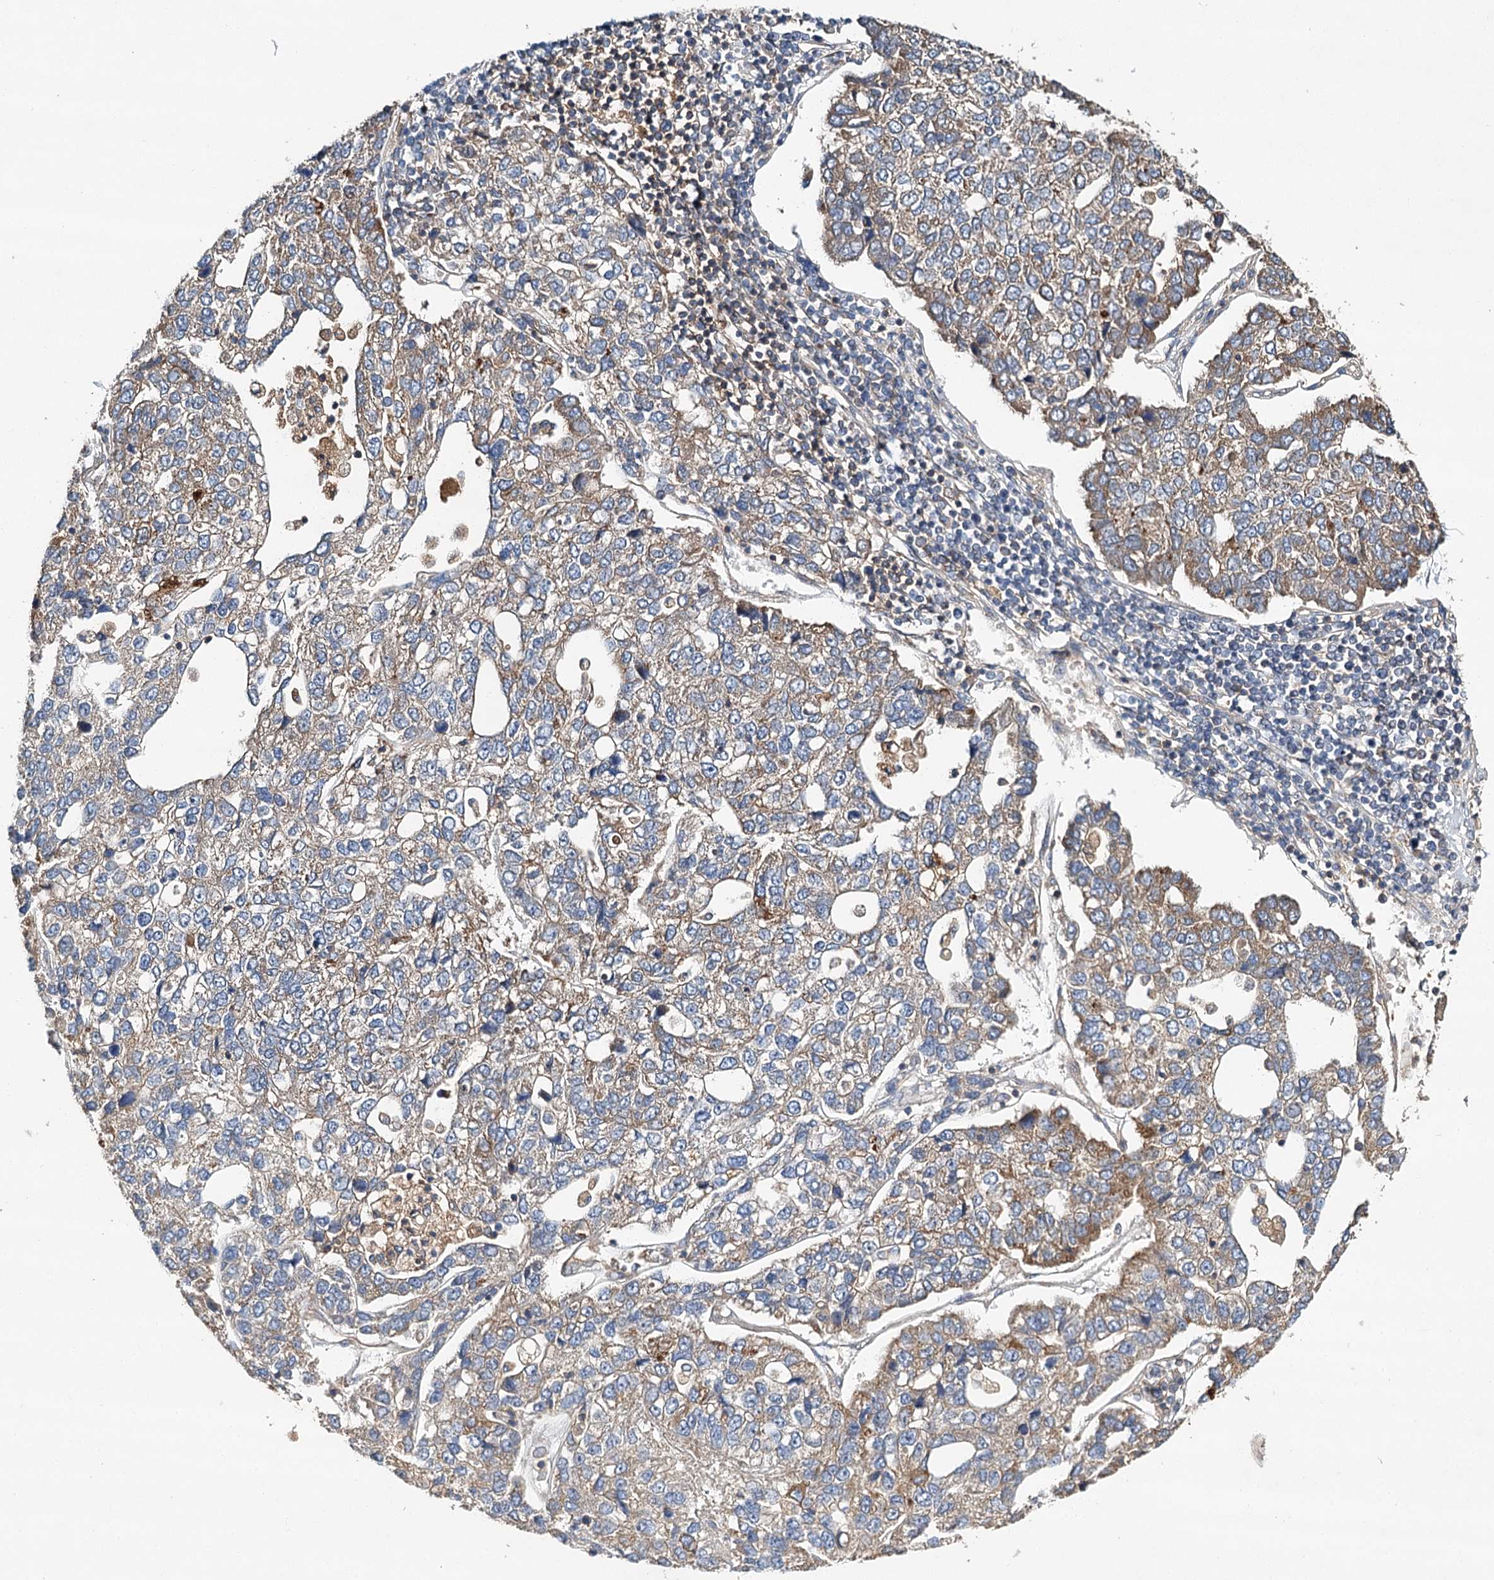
{"staining": {"intensity": "weak", "quantity": "25%-75%", "location": "cytoplasmic/membranous"}, "tissue": "pancreatic cancer", "cell_type": "Tumor cells", "image_type": "cancer", "snomed": [{"axis": "morphology", "description": "Adenocarcinoma, NOS"}, {"axis": "topography", "description": "Pancreas"}], "caption": "Protein analysis of adenocarcinoma (pancreatic) tissue displays weak cytoplasmic/membranous expression in approximately 25%-75% of tumor cells. Using DAB (brown) and hematoxylin (blue) stains, captured at high magnification using brightfield microscopy.", "gene": "LSS", "patient": {"sex": "female", "age": 61}}